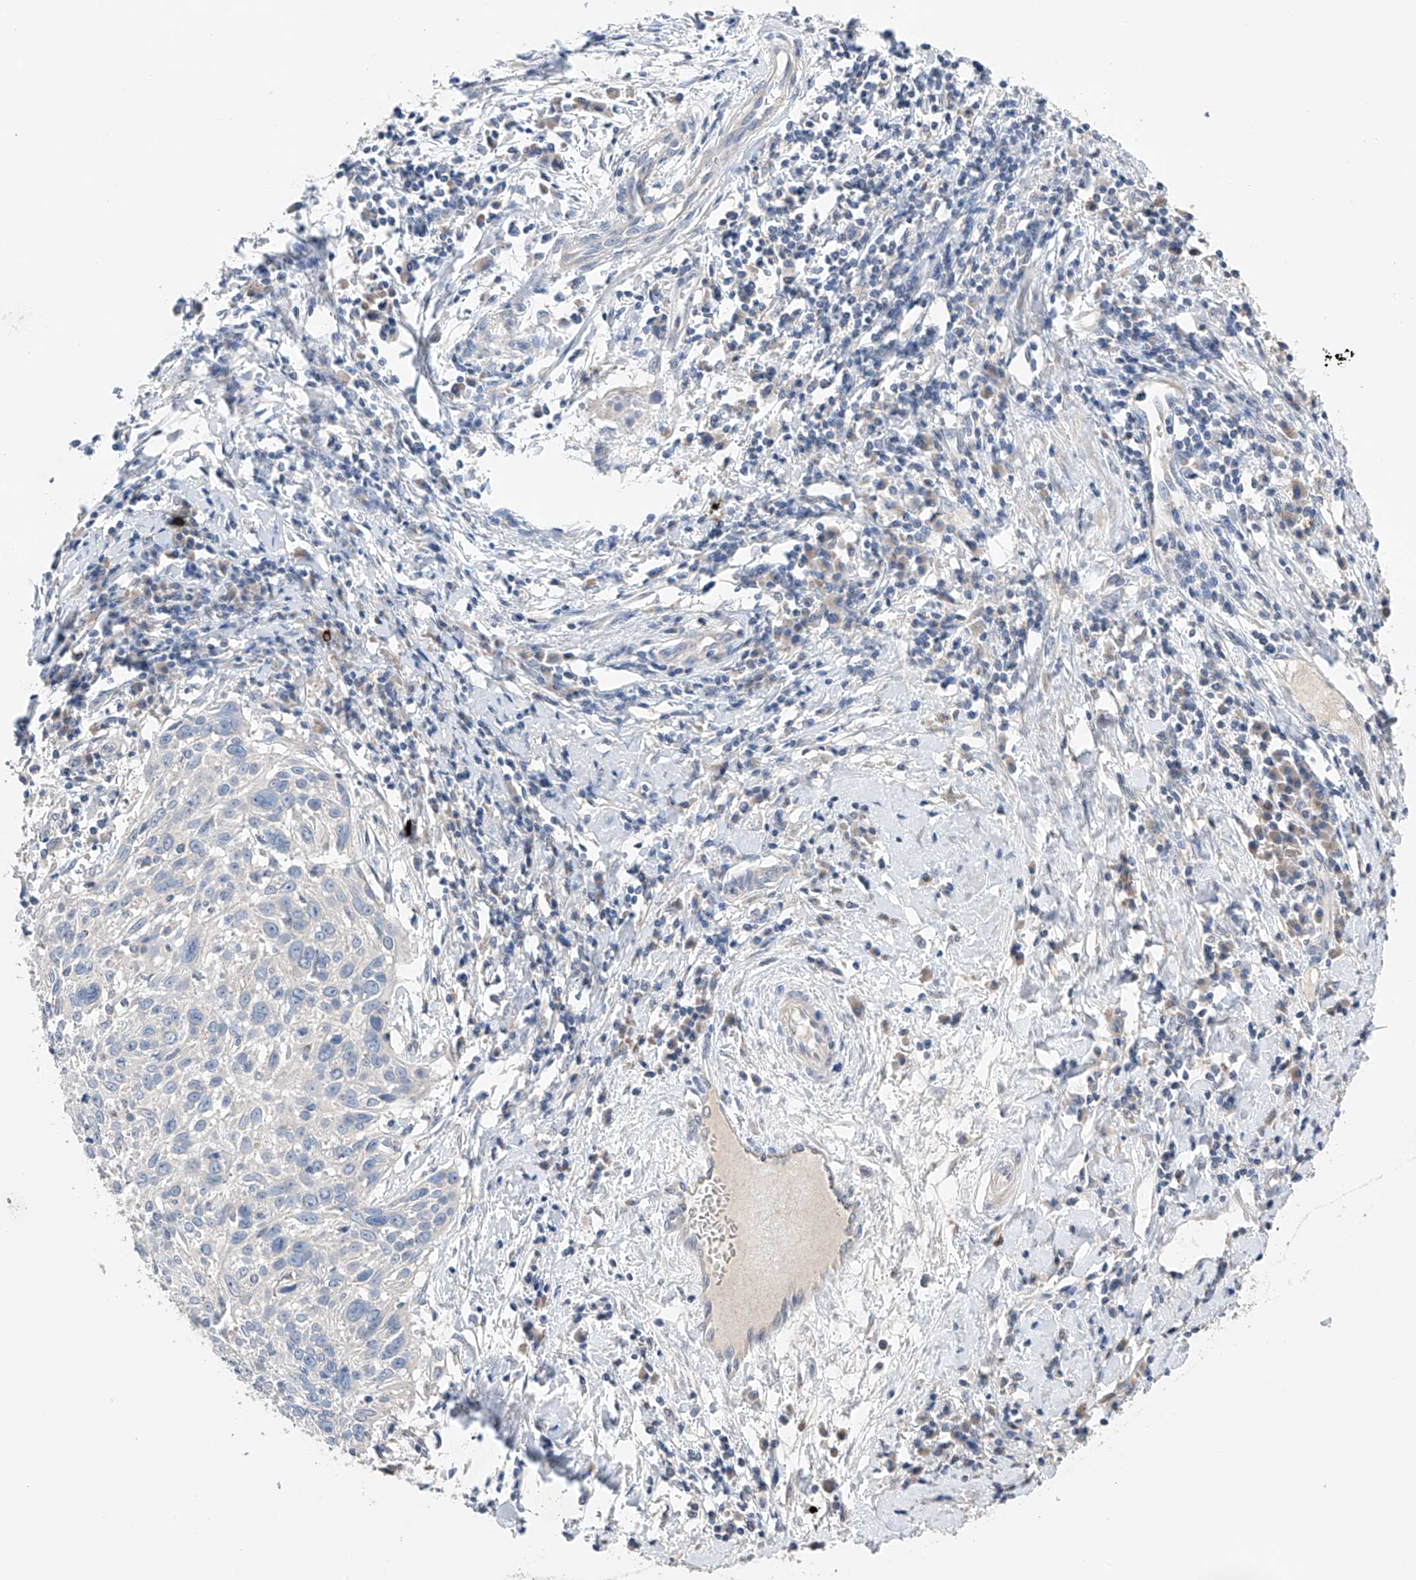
{"staining": {"intensity": "negative", "quantity": "none", "location": "none"}, "tissue": "cervical cancer", "cell_type": "Tumor cells", "image_type": "cancer", "snomed": [{"axis": "morphology", "description": "Squamous cell carcinoma, NOS"}, {"axis": "topography", "description": "Cervix"}], "caption": "Protein analysis of cervical squamous cell carcinoma exhibits no significant positivity in tumor cells.", "gene": "GPC4", "patient": {"sex": "female", "age": 51}}